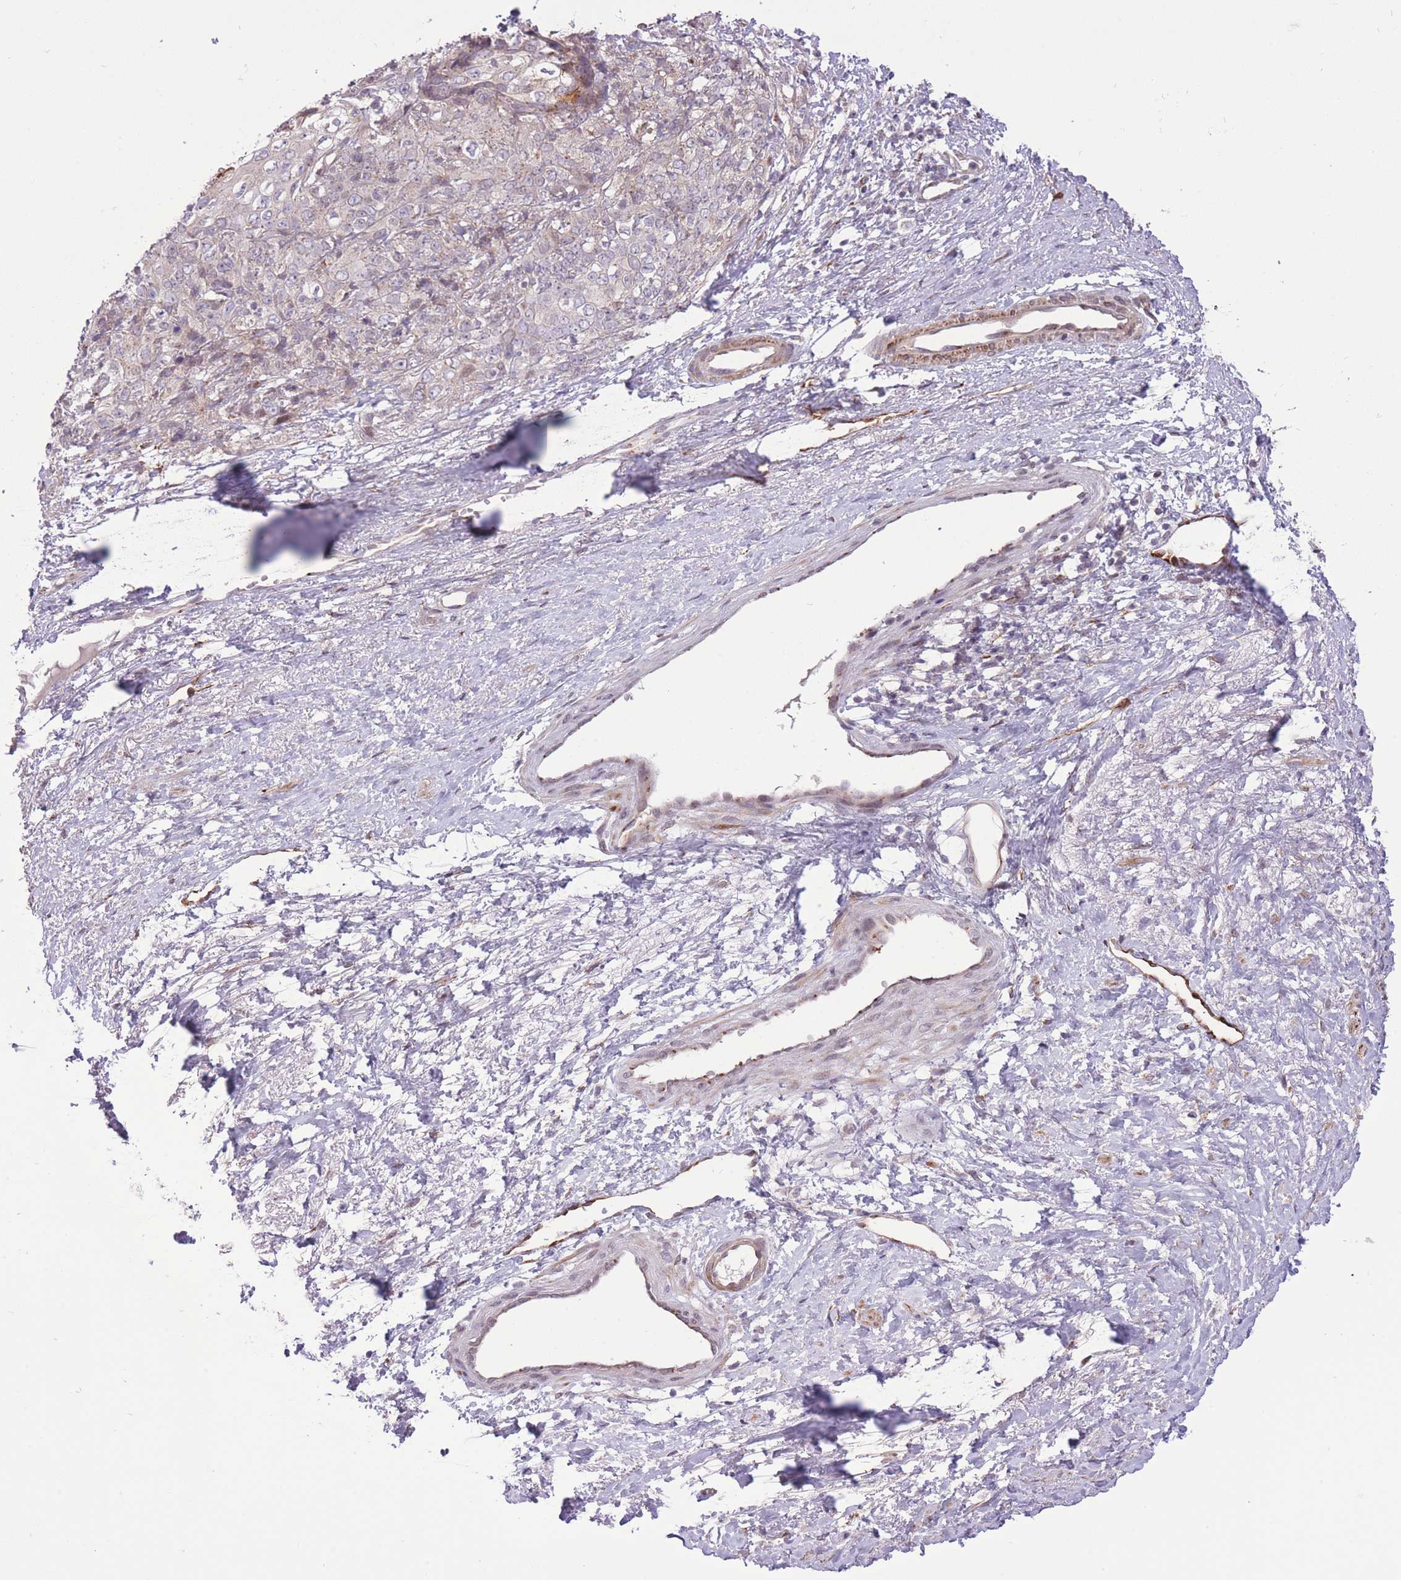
{"staining": {"intensity": "negative", "quantity": "none", "location": "none"}, "tissue": "skin cancer", "cell_type": "Tumor cells", "image_type": "cancer", "snomed": [{"axis": "morphology", "description": "Squamous cell carcinoma, NOS"}, {"axis": "topography", "description": "Skin"}, {"axis": "topography", "description": "Vulva"}], "caption": "High power microscopy image of an immunohistochemistry image of squamous cell carcinoma (skin), revealing no significant staining in tumor cells.", "gene": "ZBED5", "patient": {"sex": "female", "age": 85}}